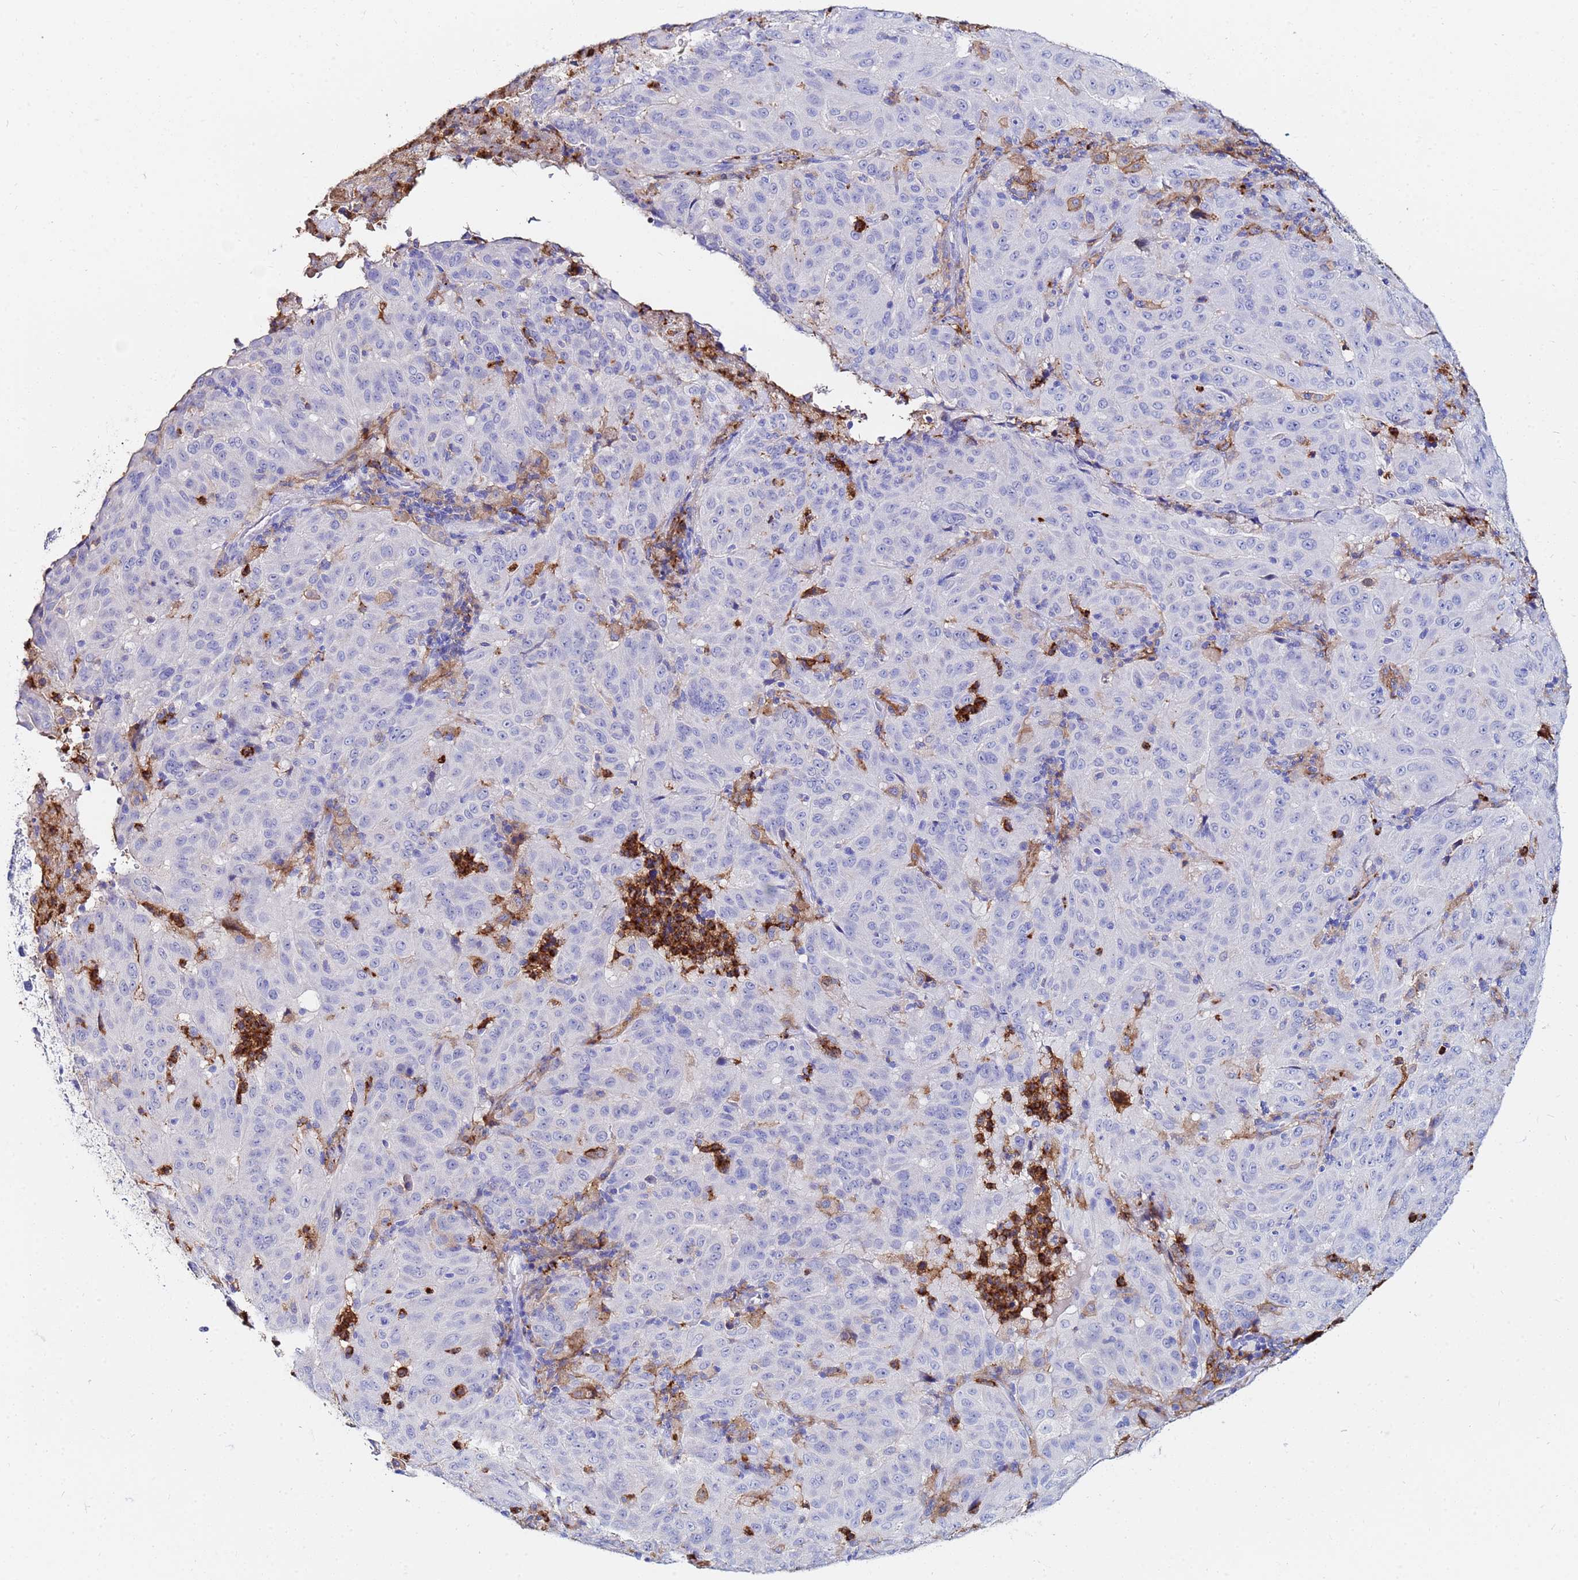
{"staining": {"intensity": "negative", "quantity": "none", "location": "none"}, "tissue": "pancreatic cancer", "cell_type": "Tumor cells", "image_type": "cancer", "snomed": [{"axis": "morphology", "description": "Adenocarcinoma, NOS"}, {"axis": "topography", "description": "Pancreas"}], "caption": "This photomicrograph is of pancreatic cancer stained with immunohistochemistry to label a protein in brown with the nuclei are counter-stained blue. There is no staining in tumor cells.", "gene": "BASP1", "patient": {"sex": "male", "age": 63}}